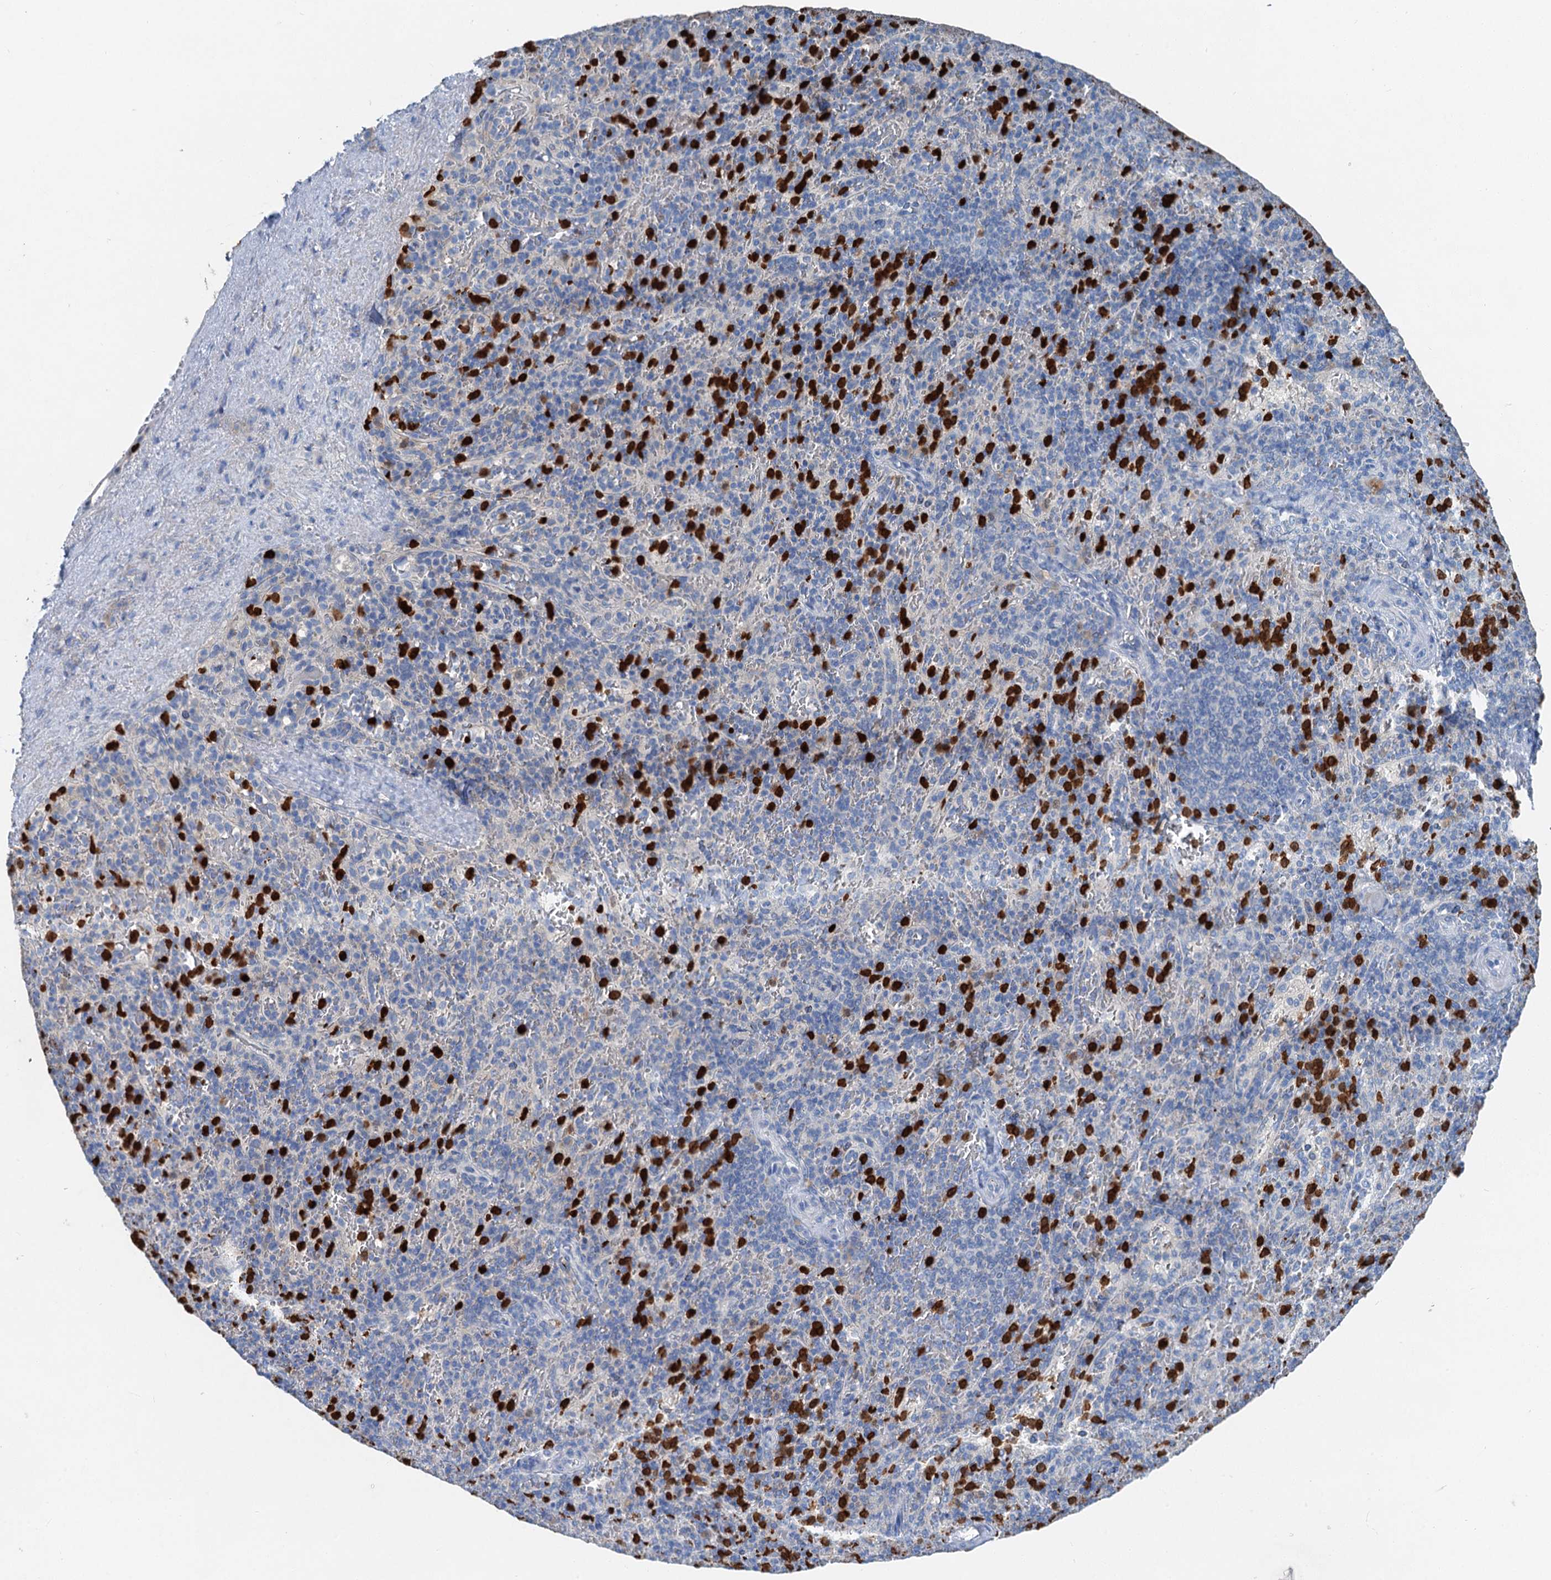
{"staining": {"intensity": "strong", "quantity": "25%-75%", "location": "cytoplasmic/membranous,nuclear"}, "tissue": "spleen", "cell_type": "Cells in red pulp", "image_type": "normal", "snomed": [{"axis": "morphology", "description": "Normal tissue, NOS"}, {"axis": "topography", "description": "Spleen"}], "caption": "IHC image of unremarkable spleen: human spleen stained using immunohistochemistry displays high levels of strong protein expression localized specifically in the cytoplasmic/membranous,nuclear of cells in red pulp, appearing as a cytoplasmic/membranous,nuclear brown color.", "gene": "OTOA", "patient": {"sex": "male", "age": 82}}